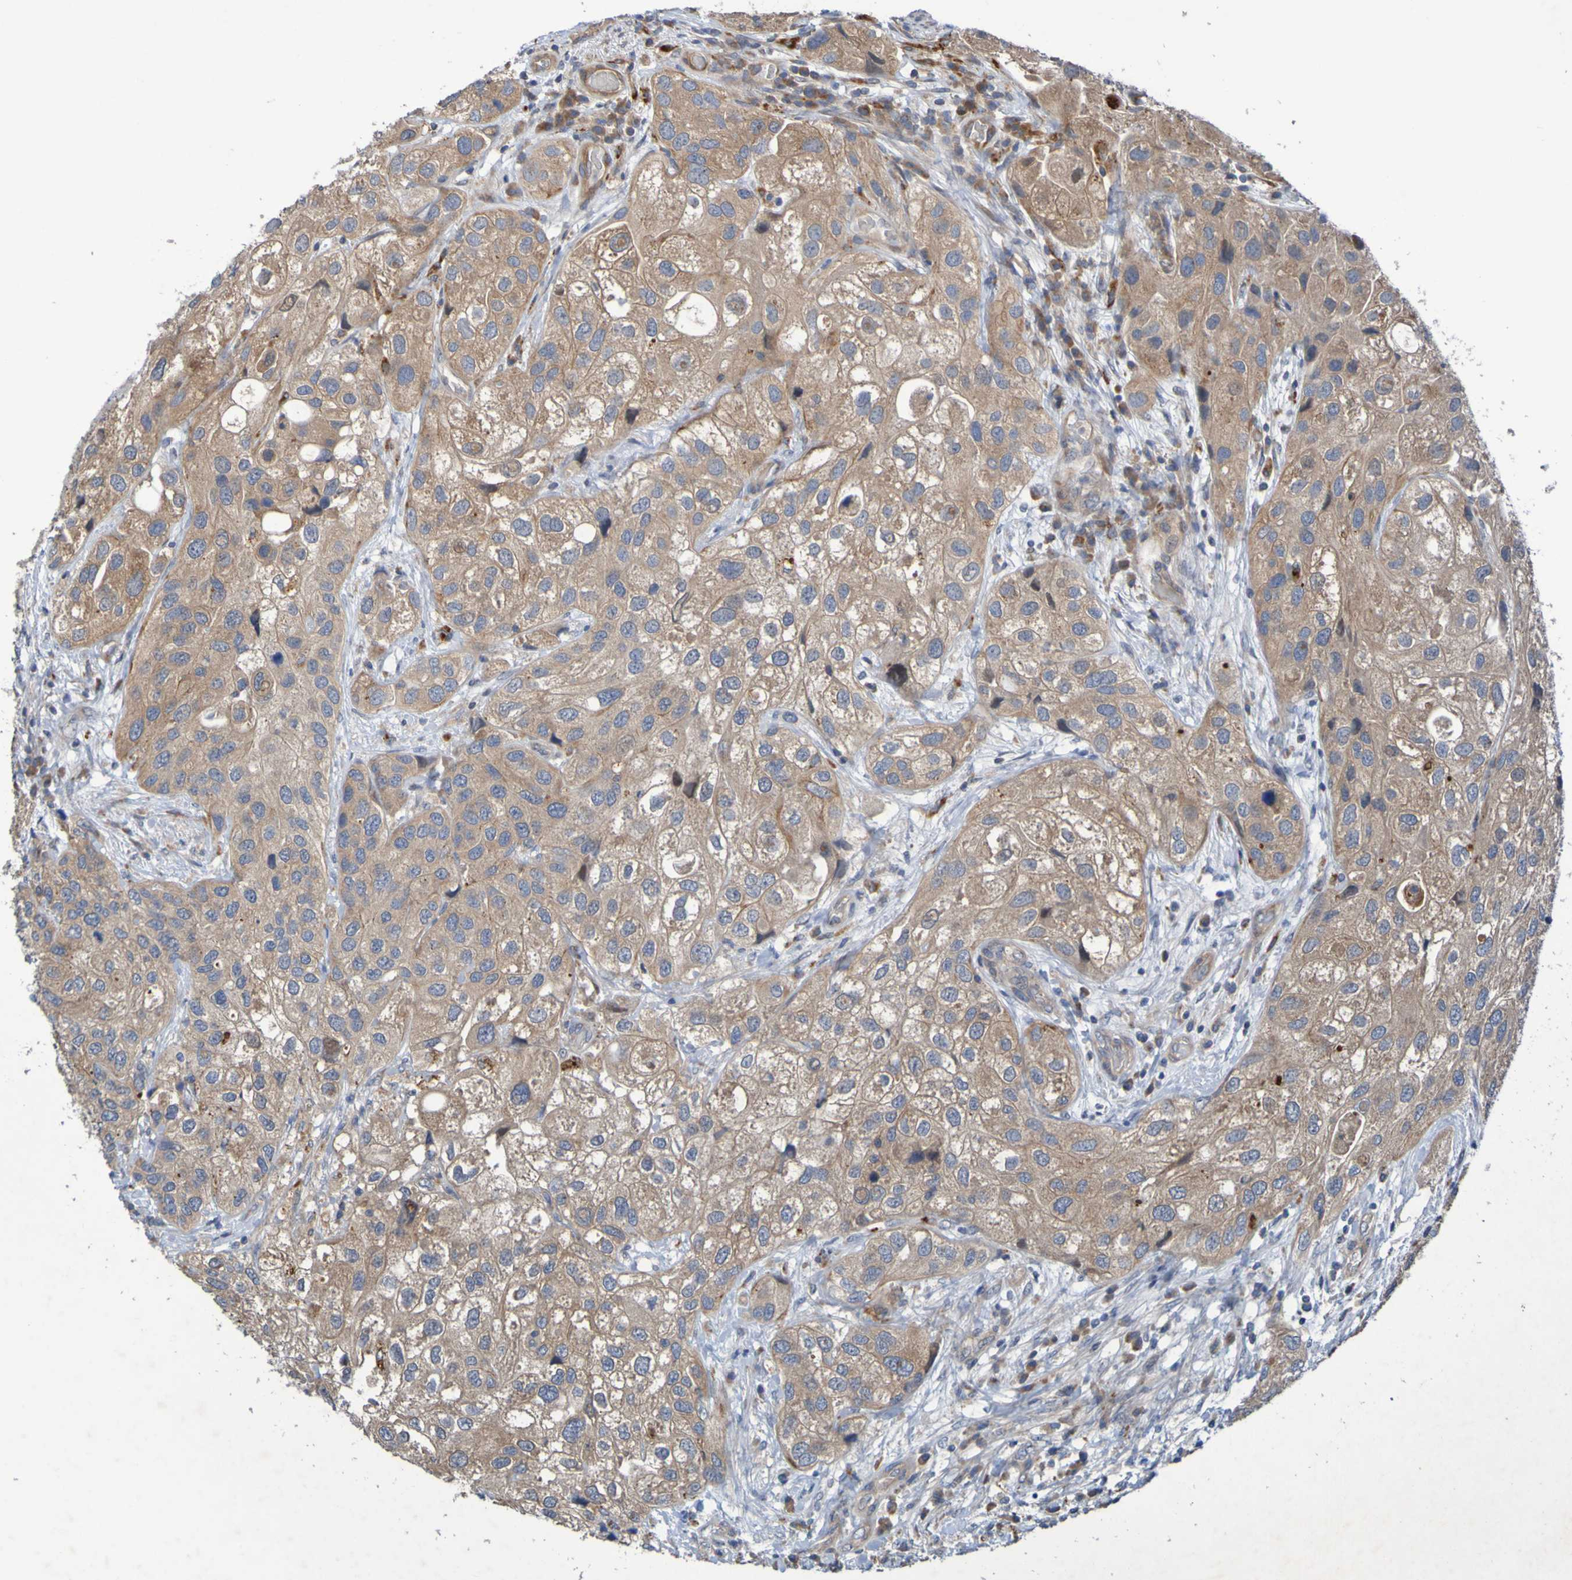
{"staining": {"intensity": "weak", "quantity": ">75%", "location": "cytoplasmic/membranous"}, "tissue": "urothelial cancer", "cell_type": "Tumor cells", "image_type": "cancer", "snomed": [{"axis": "morphology", "description": "Urothelial carcinoma, High grade"}, {"axis": "topography", "description": "Urinary bladder"}], "caption": "Tumor cells show low levels of weak cytoplasmic/membranous expression in about >75% of cells in human urothelial carcinoma (high-grade).", "gene": "SDK1", "patient": {"sex": "female", "age": 64}}